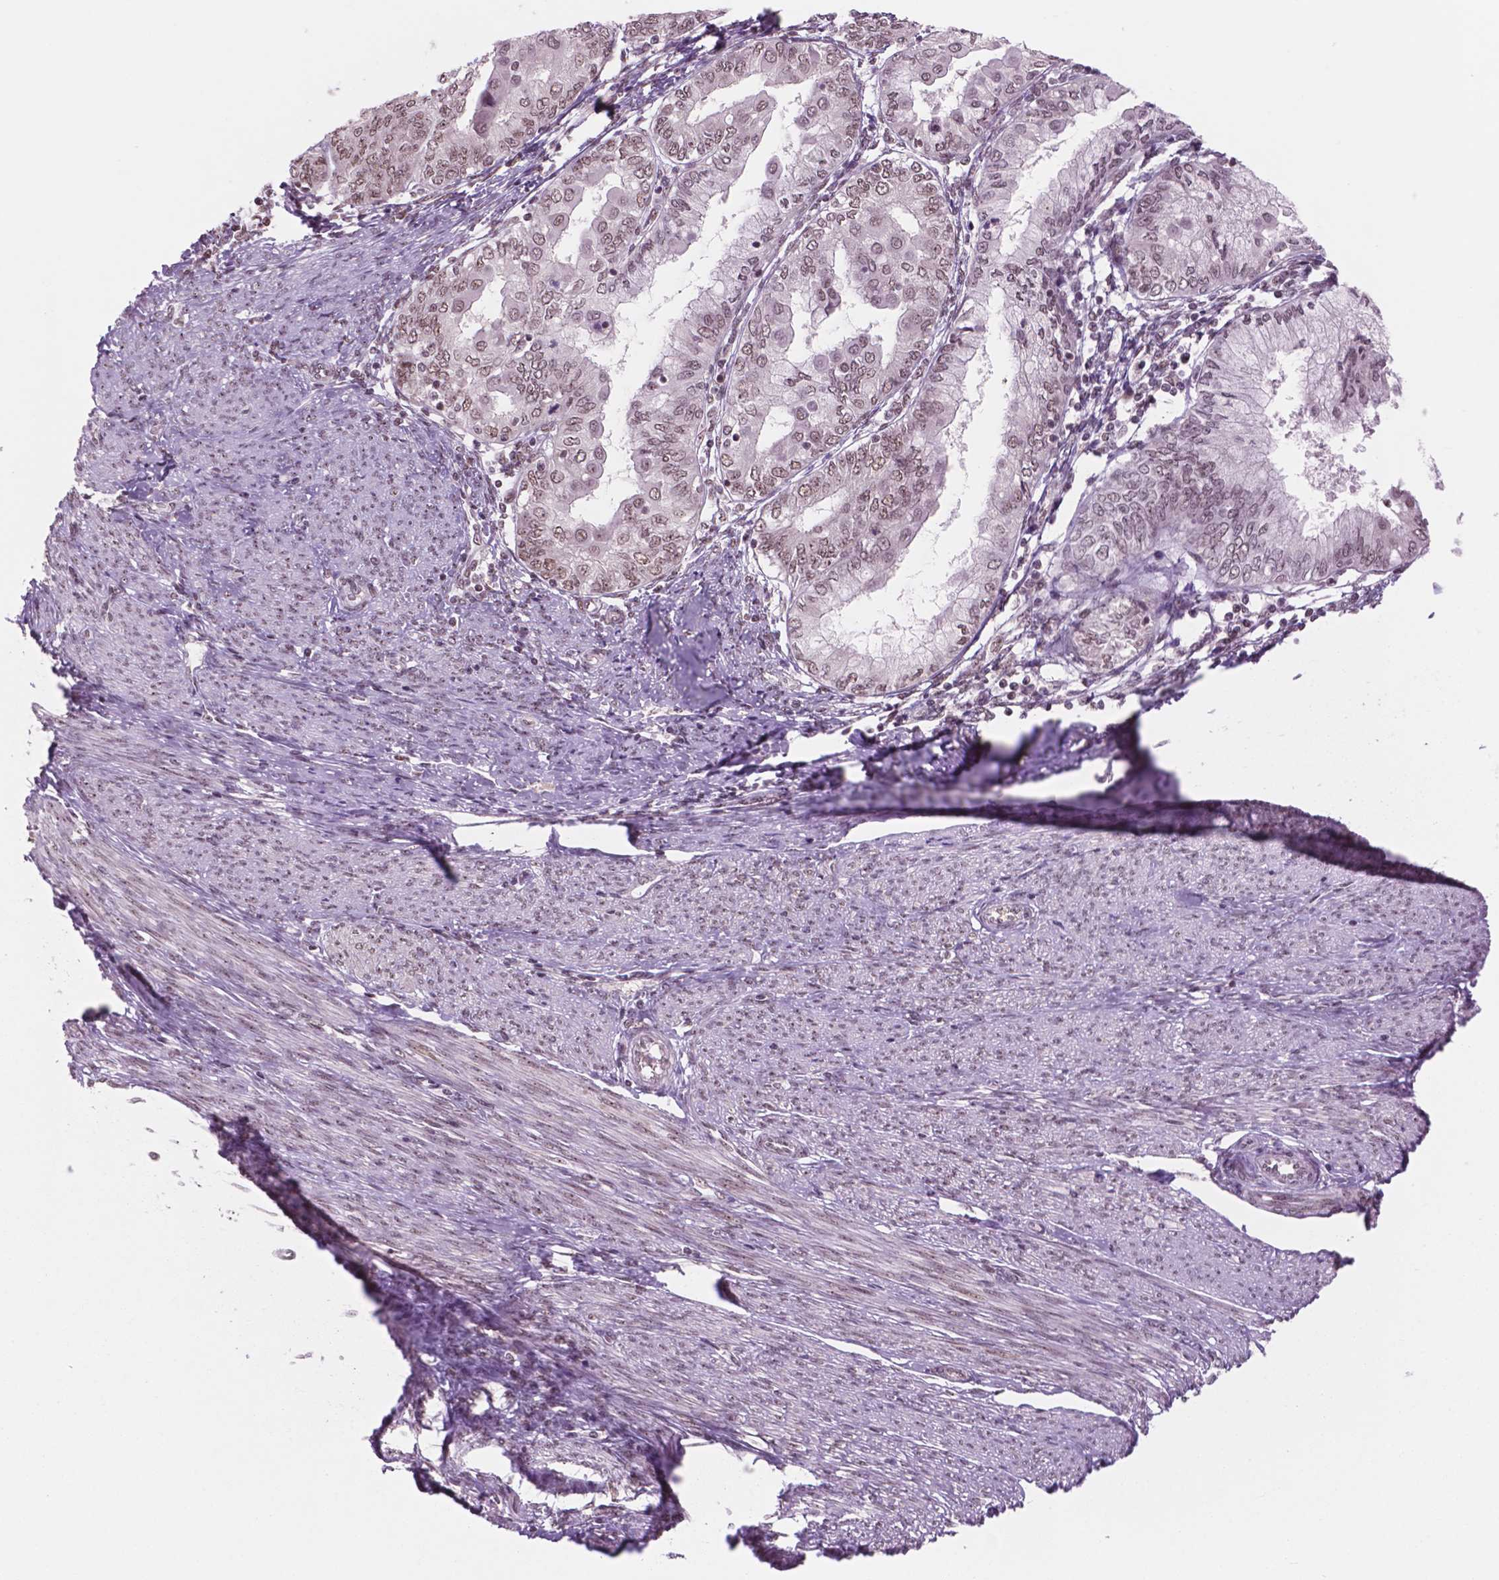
{"staining": {"intensity": "weak", "quantity": ">75%", "location": "nuclear"}, "tissue": "endometrial cancer", "cell_type": "Tumor cells", "image_type": "cancer", "snomed": [{"axis": "morphology", "description": "Adenocarcinoma, NOS"}, {"axis": "topography", "description": "Endometrium"}], "caption": "This is an image of immunohistochemistry staining of endometrial adenocarcinoma, which shows weak expression in the nuclear of tumor cells.", "gene": "POLR2E", "patient": {"sex": "female", "age": 68}}